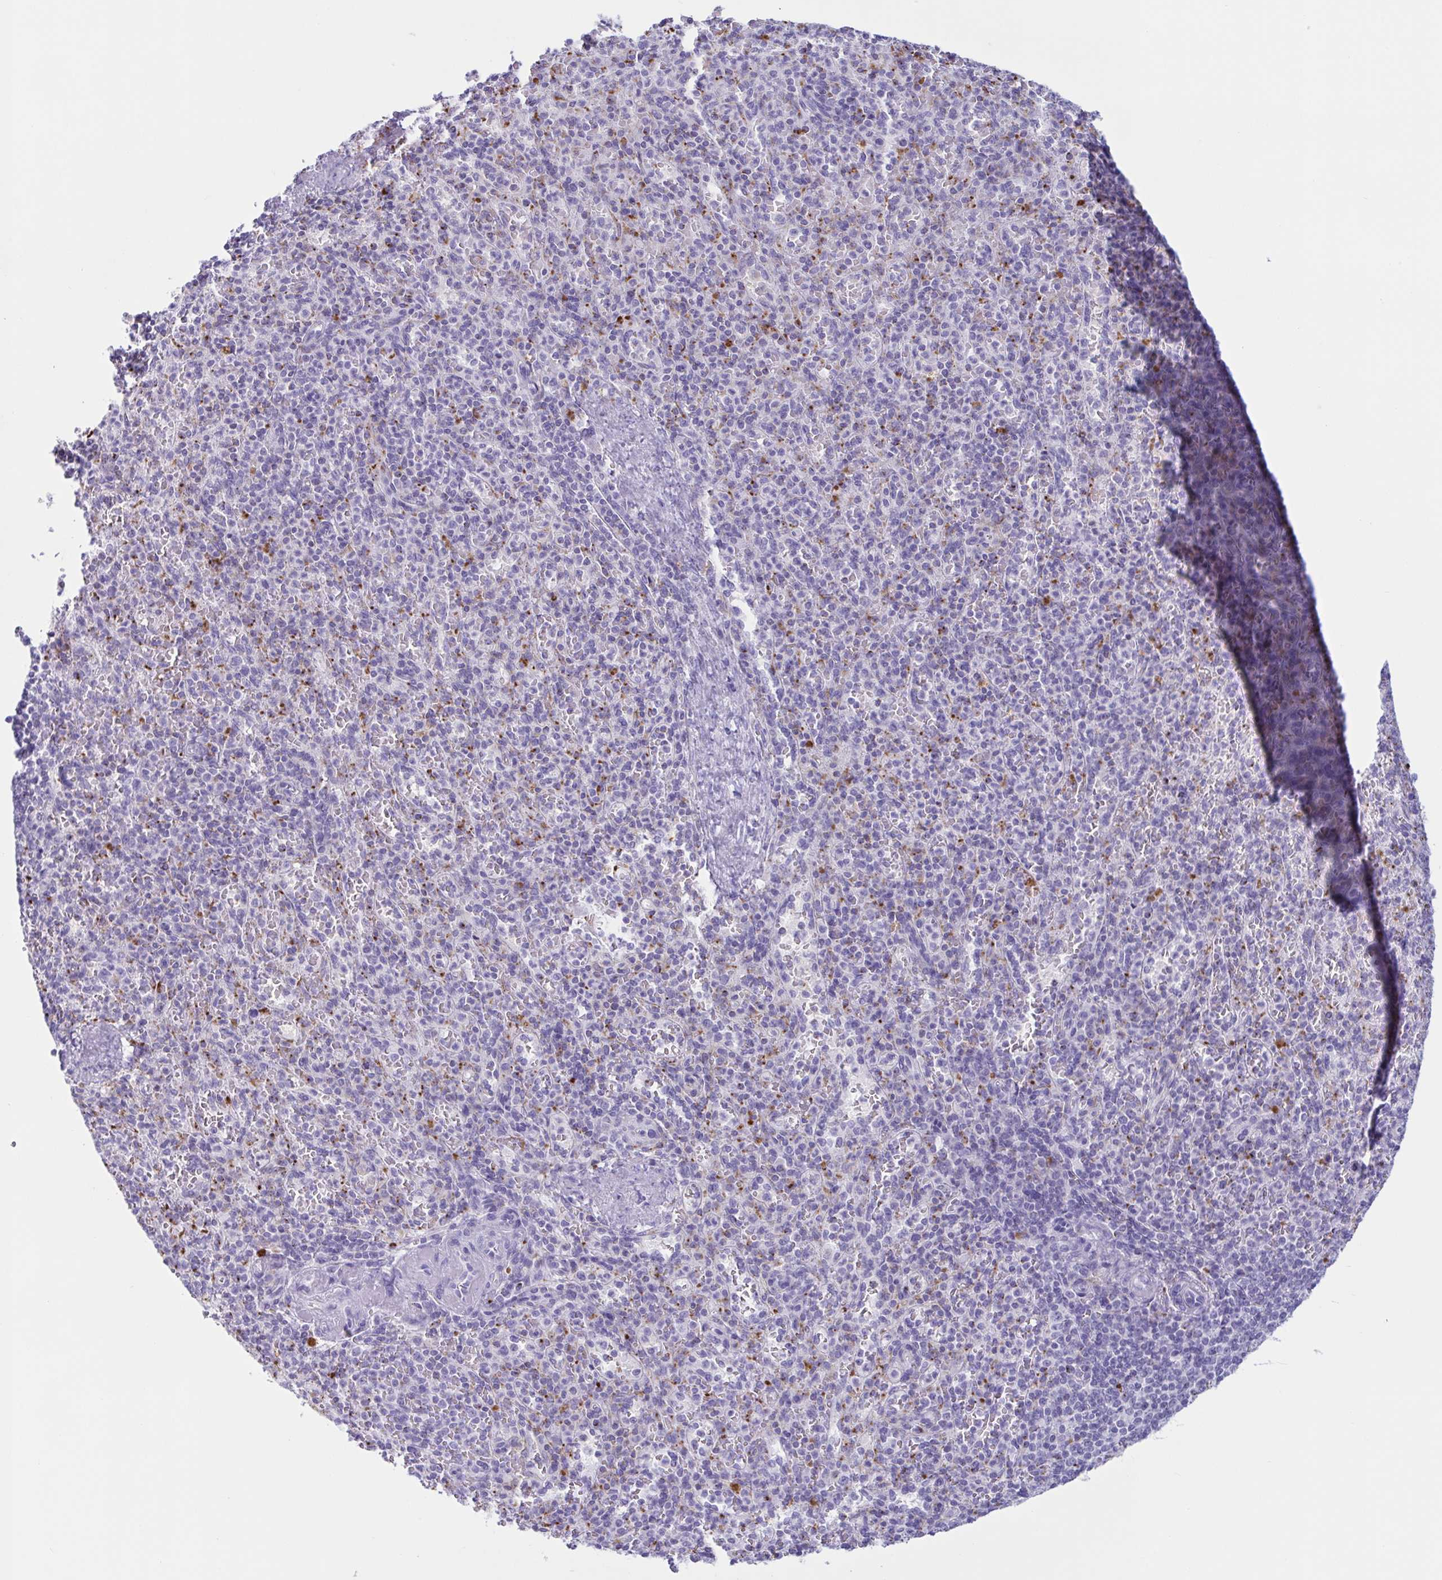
{"staining": {"intensity": "negative", "quantity": "none", "location": "none"}, "tissue": "spleen", "cell_type": "Cells in red pulp", "image_type": "normal", "snomed": [{"axis": "morphology", "description": "Normal tissue, NOS"}, {"axis": "topography", "description": "Spleen"}], "caption": "The image reveals no significant staining in cells in red pulp of spleen.", "gene": "XCL1", "patient": {"sex": "female", "age": 74}}